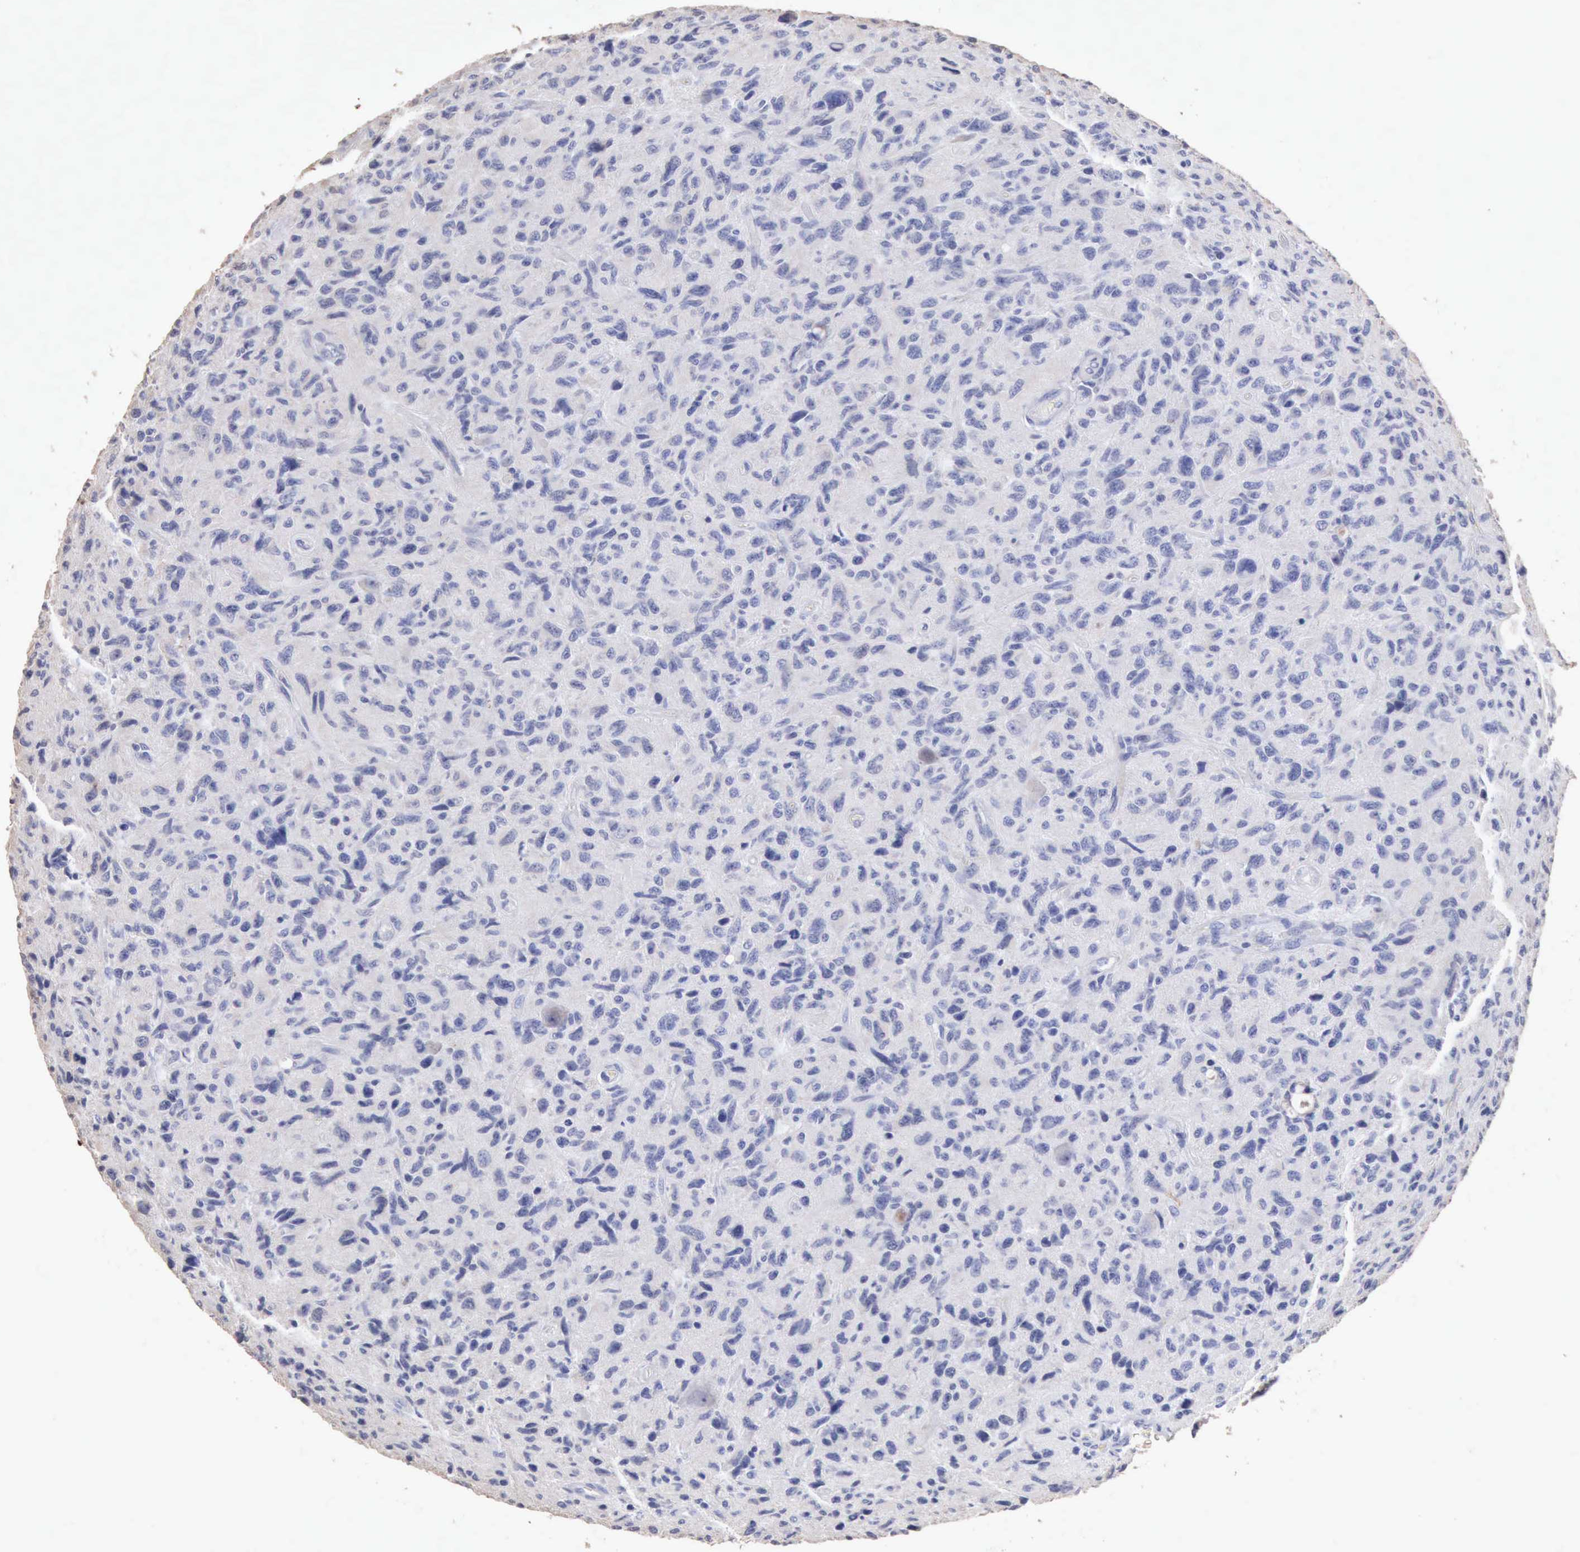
{"staining": {"intensity": "negative", "quantity": "none", "location": "none"}, "tissue": "glioma", "cell_type": "Tumor cells", "image_type": "cancer", "snomed": [{"axis": "morphology", "description": "Glioma, malignant, High grade"}, {"axis": "topography", "description": "Brain"}], "caption": "High power microscopy micrograph of an immunohistochemistry micrograph of malignant glioma (high-grade), revealing no significant expression in tumor cells.", "gene": "KRT6B", "patient": {"sex": "female", "age": 60}}